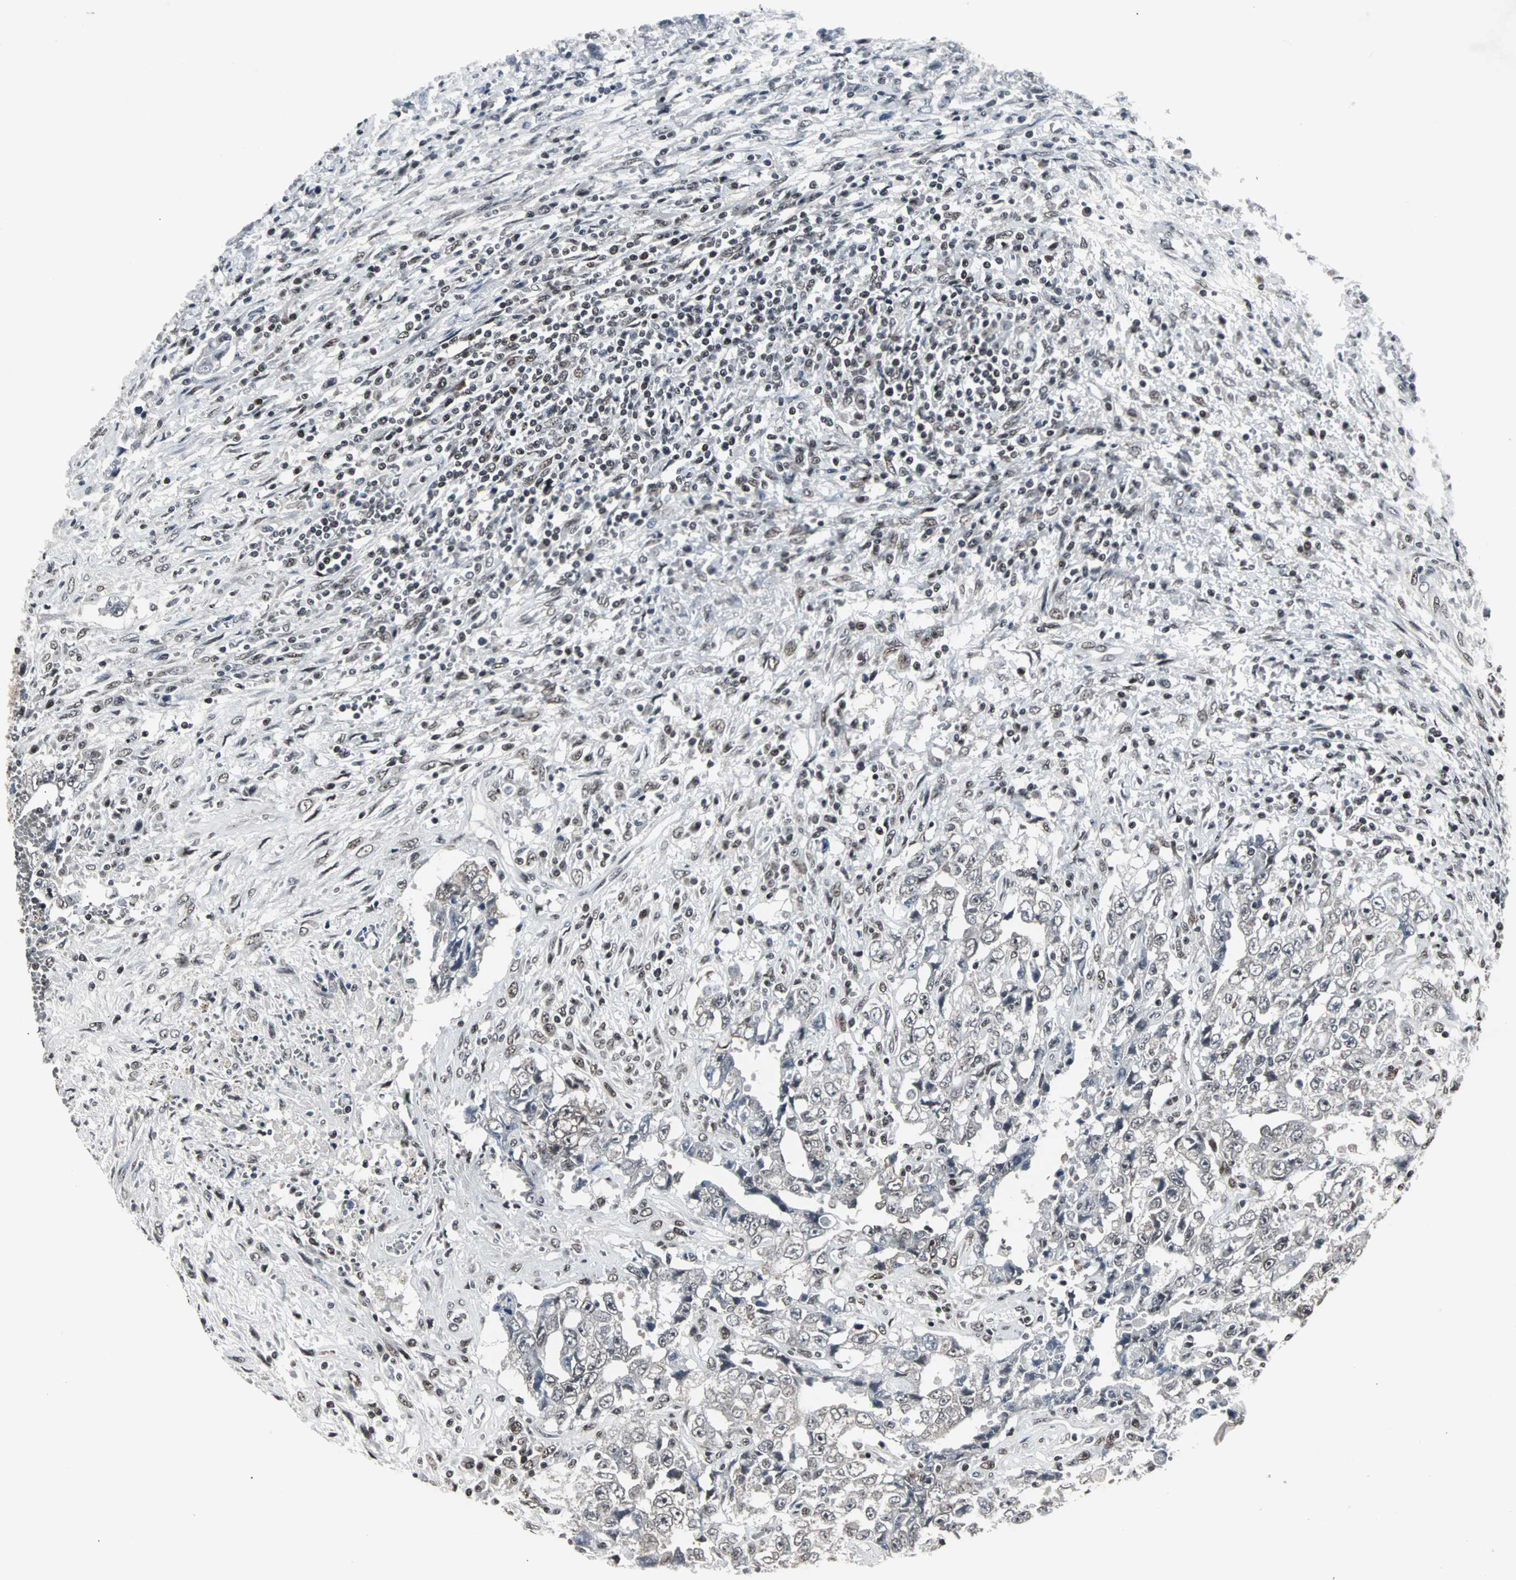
{"staining": {"intensity": "negative", "quantity": "none", "location": "none"}, "tissue": "testis cancer", "cell_type": "Tumor cells", "image_type": "cancer", "snomed": [{"axis": "morphology", "description": "Carcinoma, Embryonal, NOS"}, {"axis": "topography", "description": "Testis"}], "caption": "An image of human testis cancer is negative for staining in tumor cells. (Brightfield microscopy of DAB immunohistochemistry (IHC) at high magnification).", "gene": "PNKP", "patient": {"sex": "male", "age": 26}}